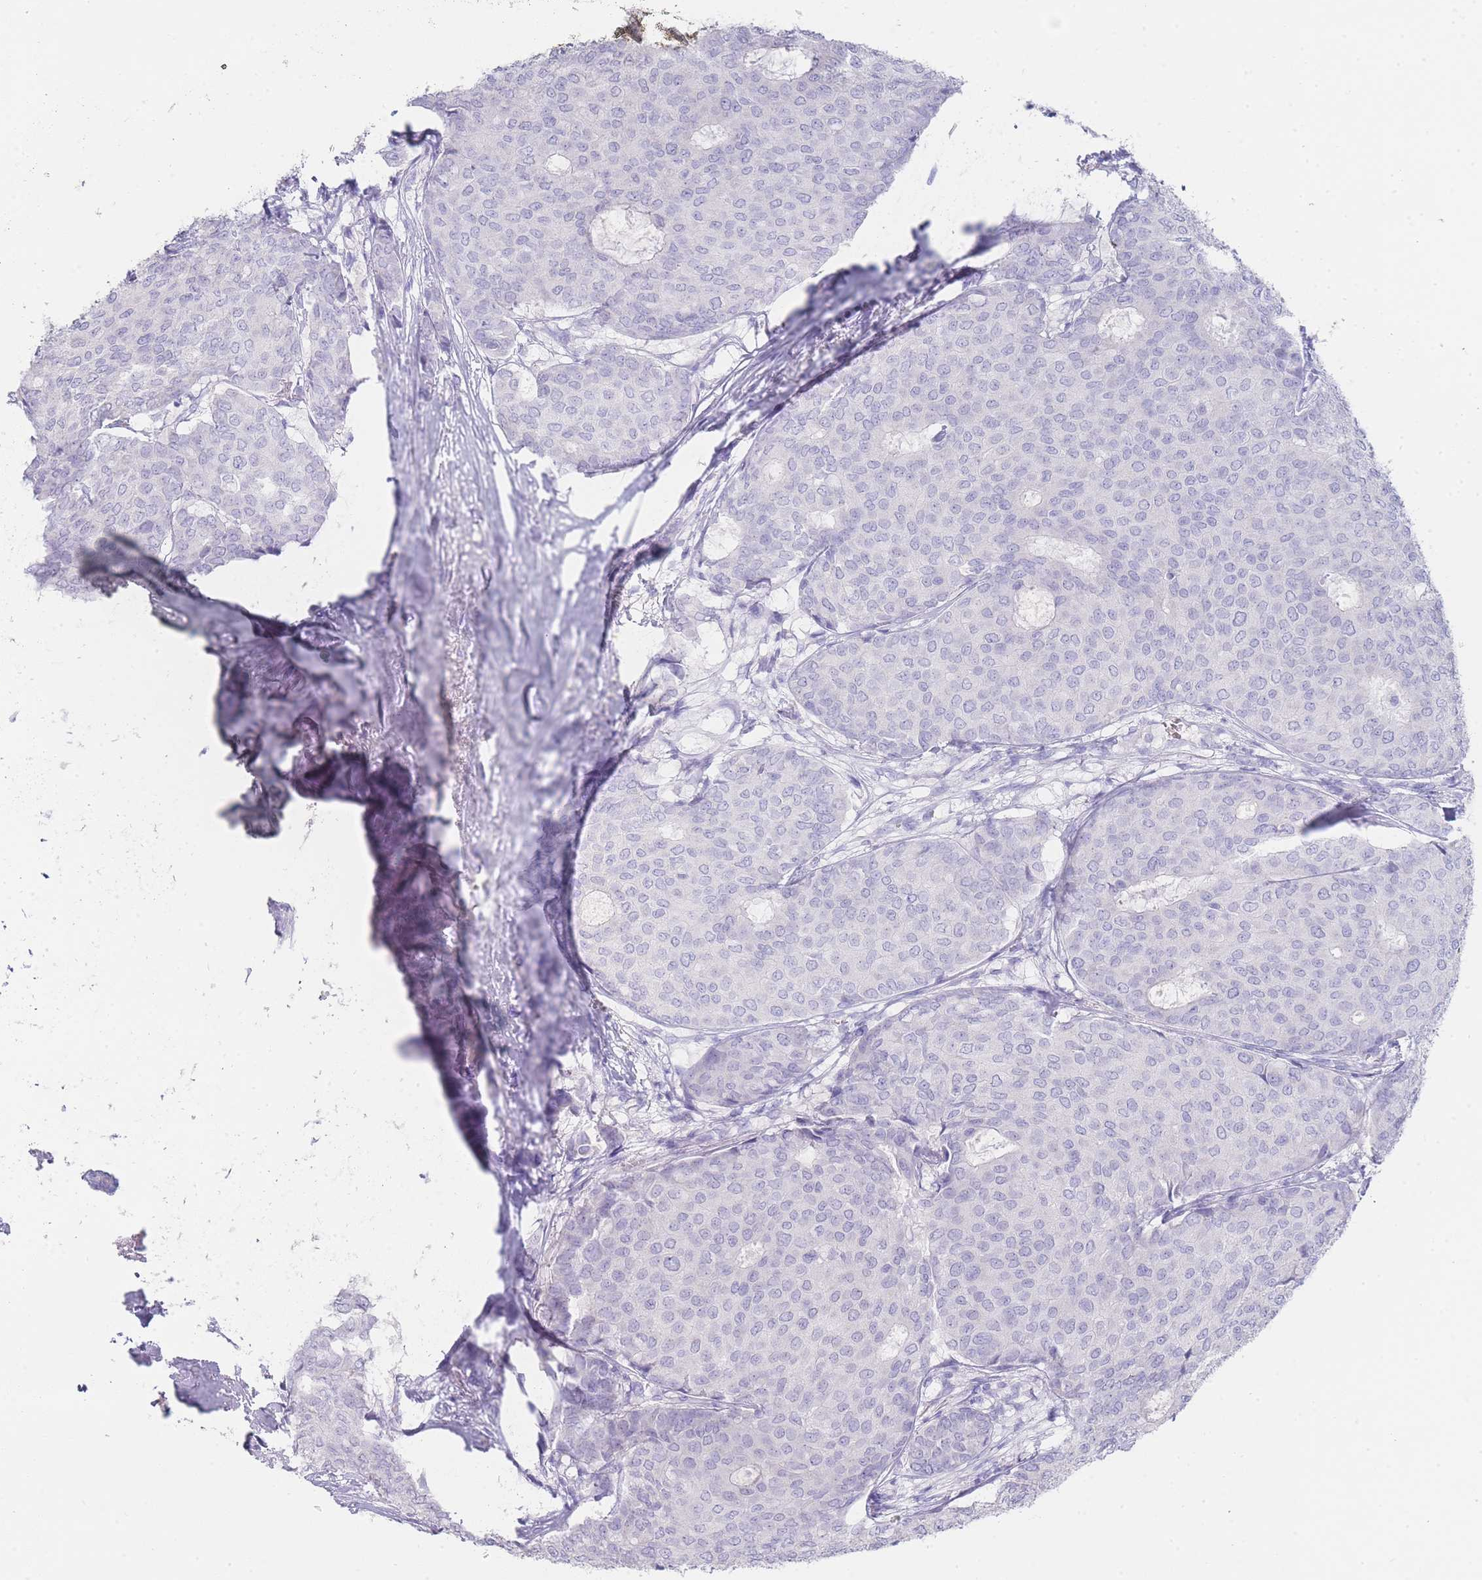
{"staining": {"intensity": "negative", "quantity": "none", "location": "none"}, "tissue": "breast cancer", "cell_type": "Tumor cells", "image_type": "cancer", "snomed": [{"axis": "morphology", "description": "Duct carcinoma"}, {"axis": "topography", "description": "Breast"}], "caption": "The immunohistochemistry image has no significant positivity in tumor cells of intraductal carcinoma (breast) tissue.", "gene": "HBG2", "patient": {"sex": "female", "age": 75}}